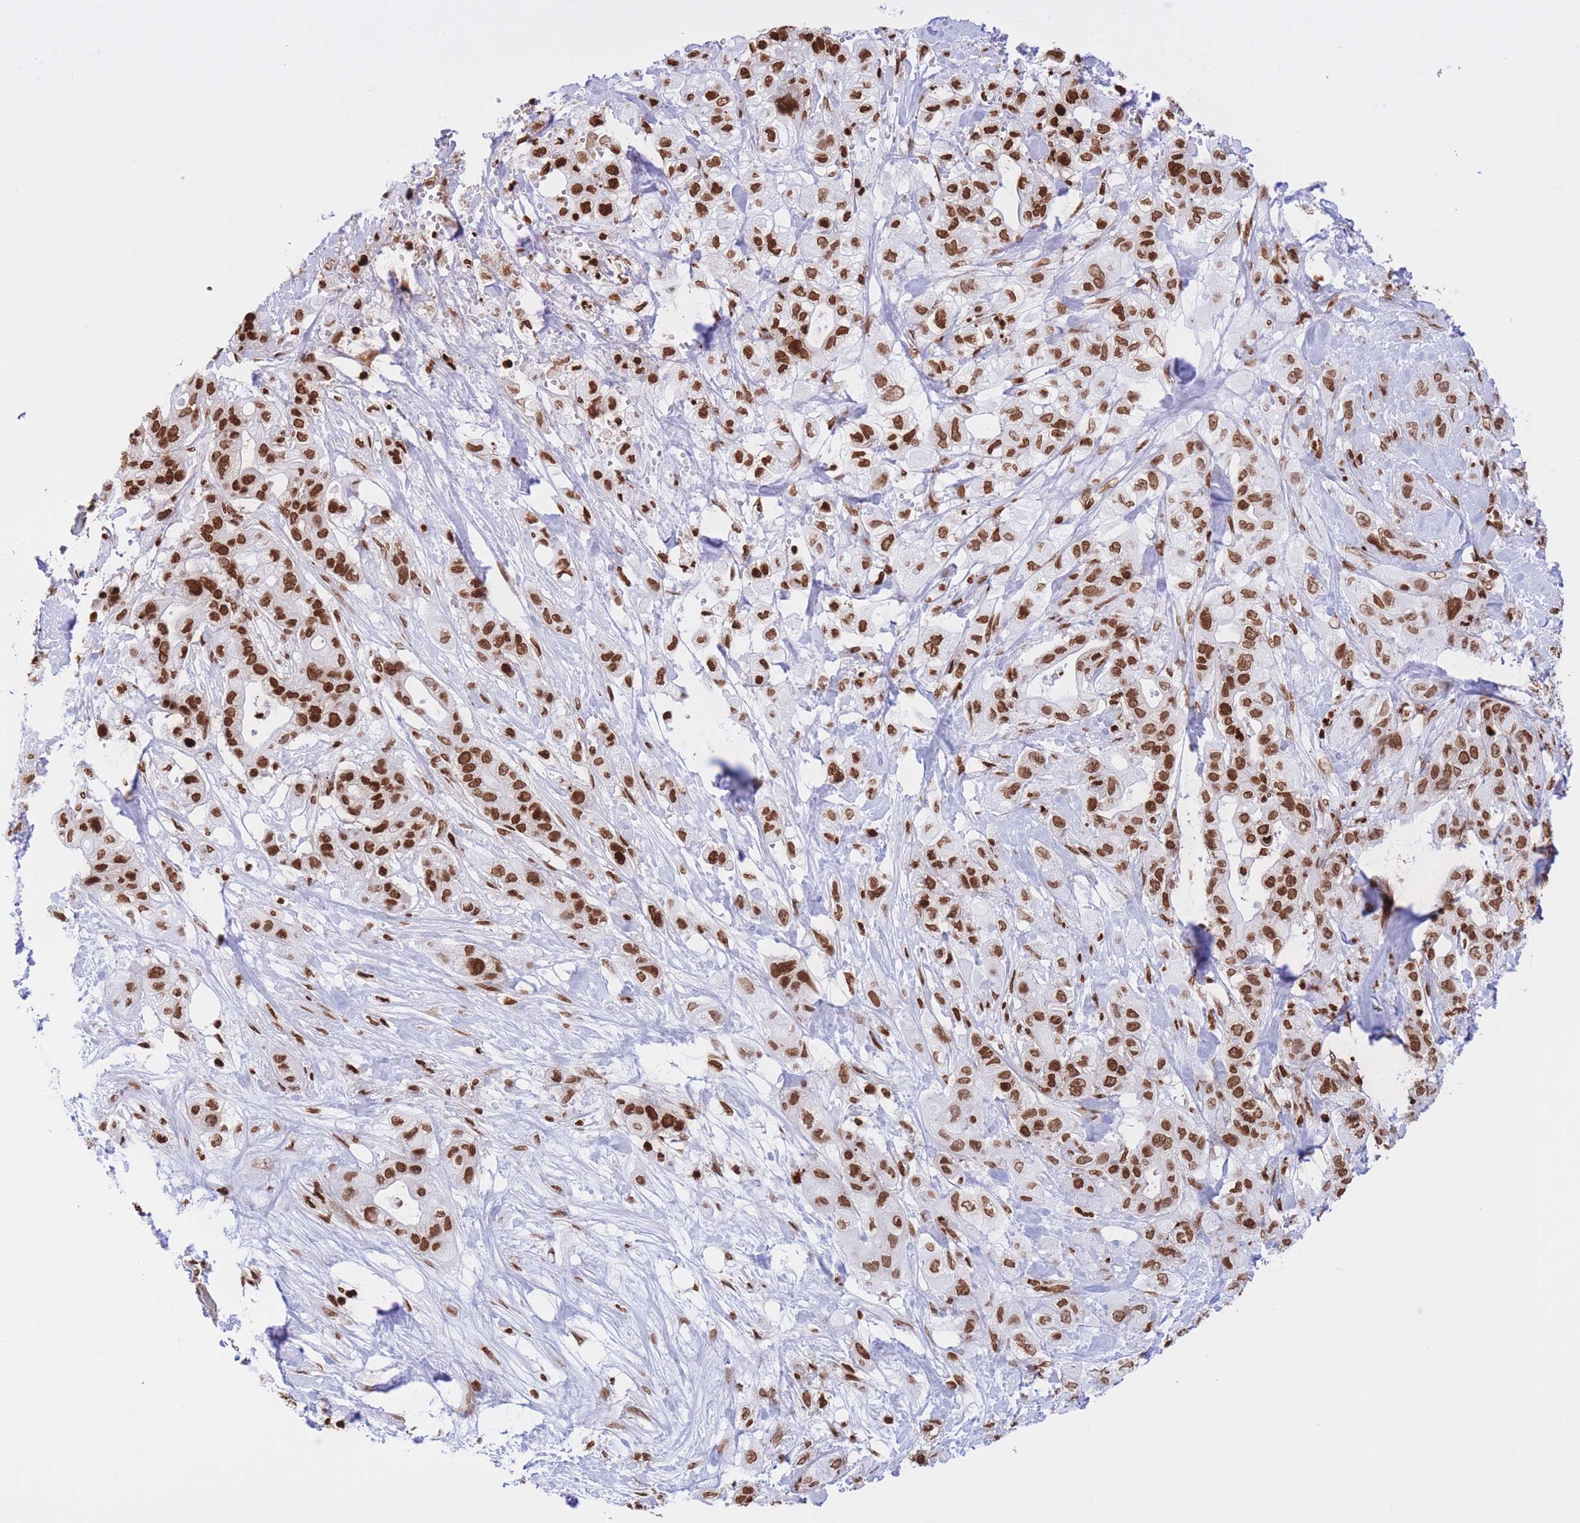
{"staining": {"intensity": "strong", "quantity": ">75%", "location": "nuclear"}, "tissue": "pancreatic cancer", "cell_type": "Tumor cells", "image_type": "cancer", "snomed": [{"axis": "morphology", "description": "Adenocarcinoma, NOS"}, {"axis": "topography", "description": "Pancreas"}], "caption": "The immunohistochemical stain labels strong nuclear expression in tumor cells of adenocarcinoma (pancreatic) tissue.", "gene": "H2BC11", "patient": {"sex": "male", "age": 44}}